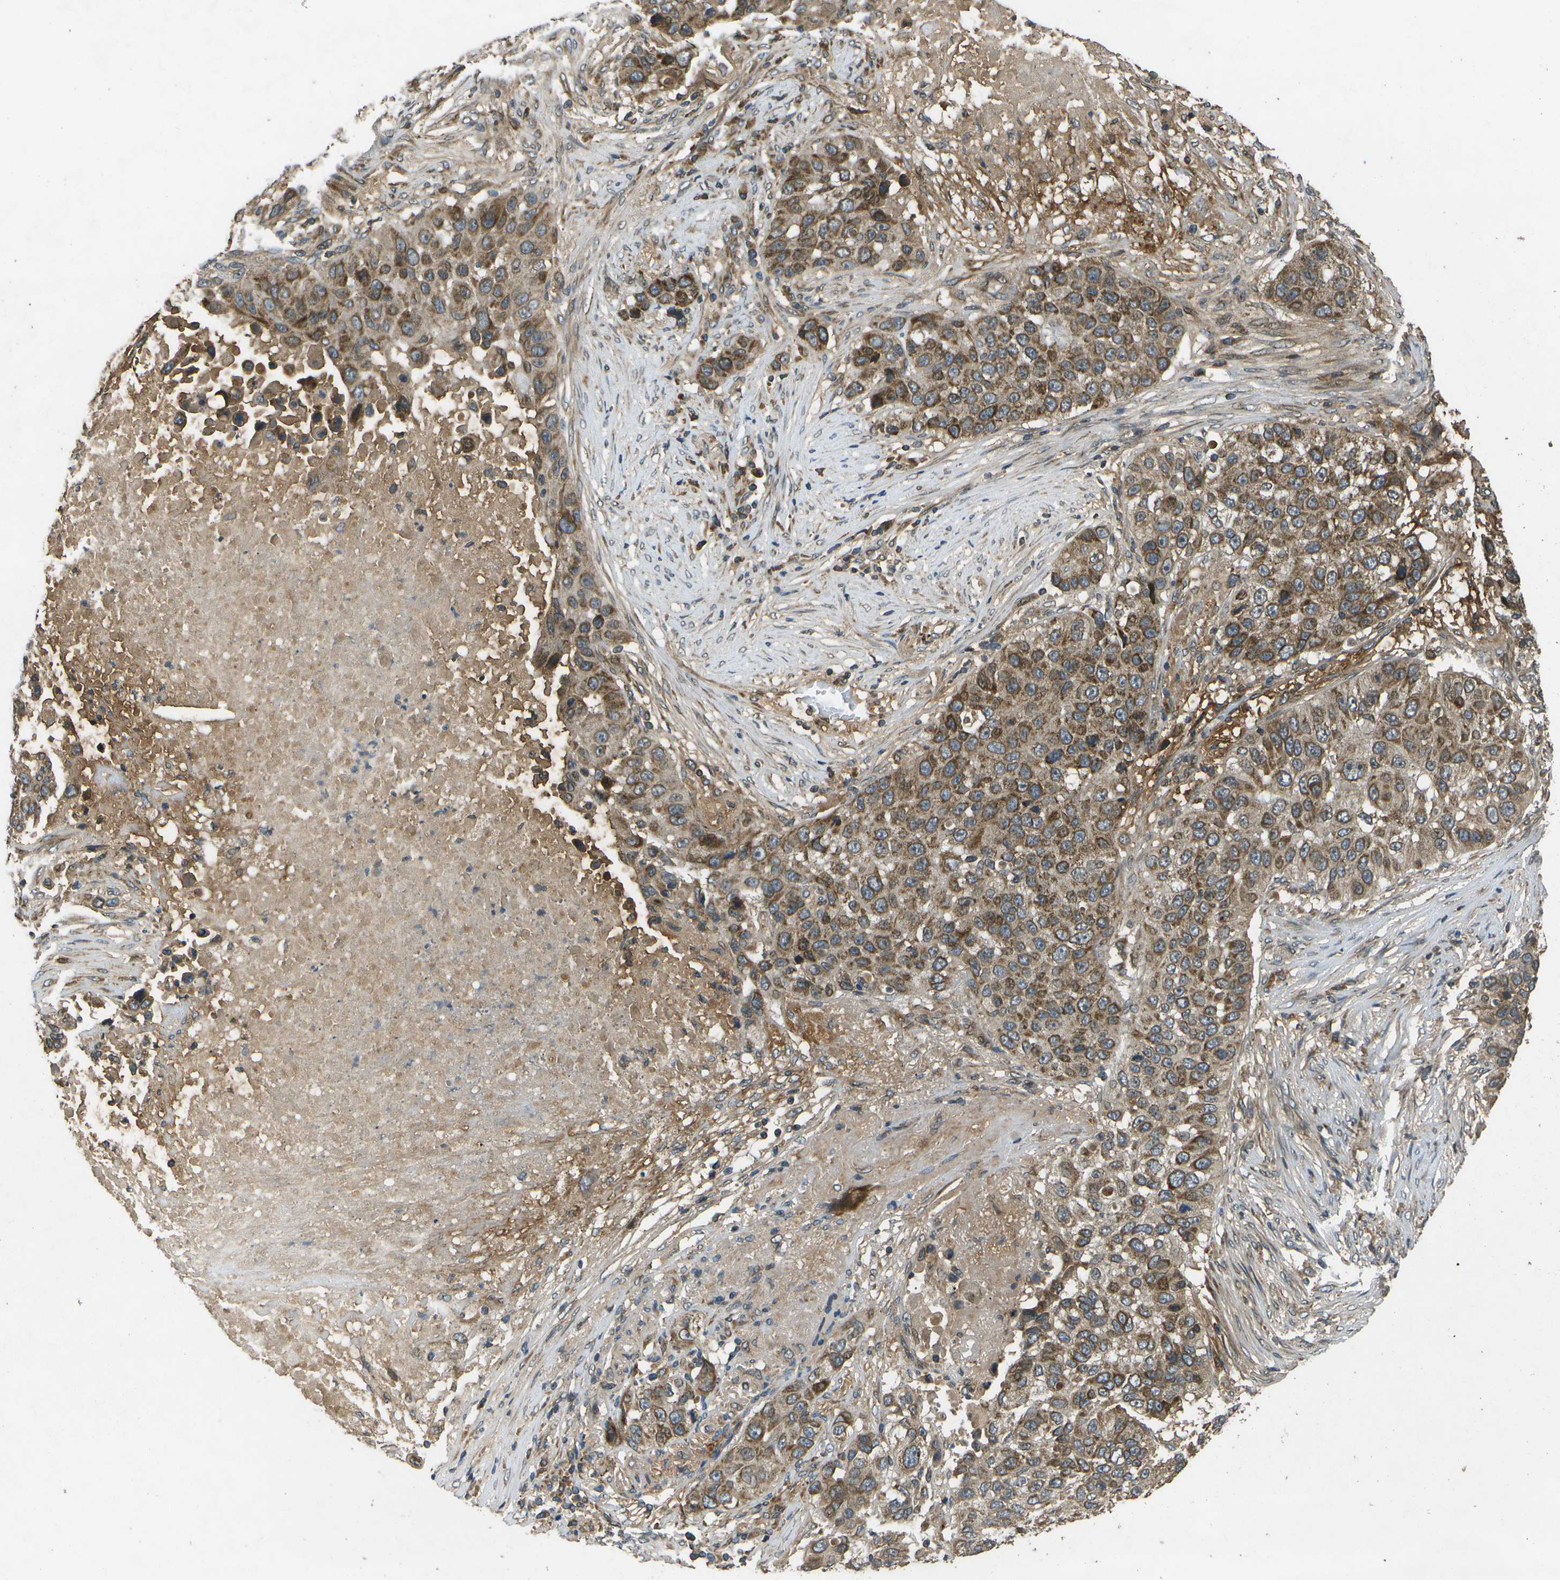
{"staining": {"intensity": "moderate", "quantity": ">75%", "location": "cytoplasmic/membranous"}, "tissue": "lung cancer", "cell_type": "Tumor cells", "image_type": "cancer", "snomed": [{"axis": "morphology", "description": "Squamous cell carcinoma, NOS"}, {"axis": "topography", "description": "Lung"}], "caption": "Immunohistochemical staining of lung cancer (squamous cell carcinoma) displays medium levels of moderate cytoplasmic/membranous protein staining in about >75% of tumor cells.", "gene": "HFE", "patient": {"sex": "male", "age": 57}}